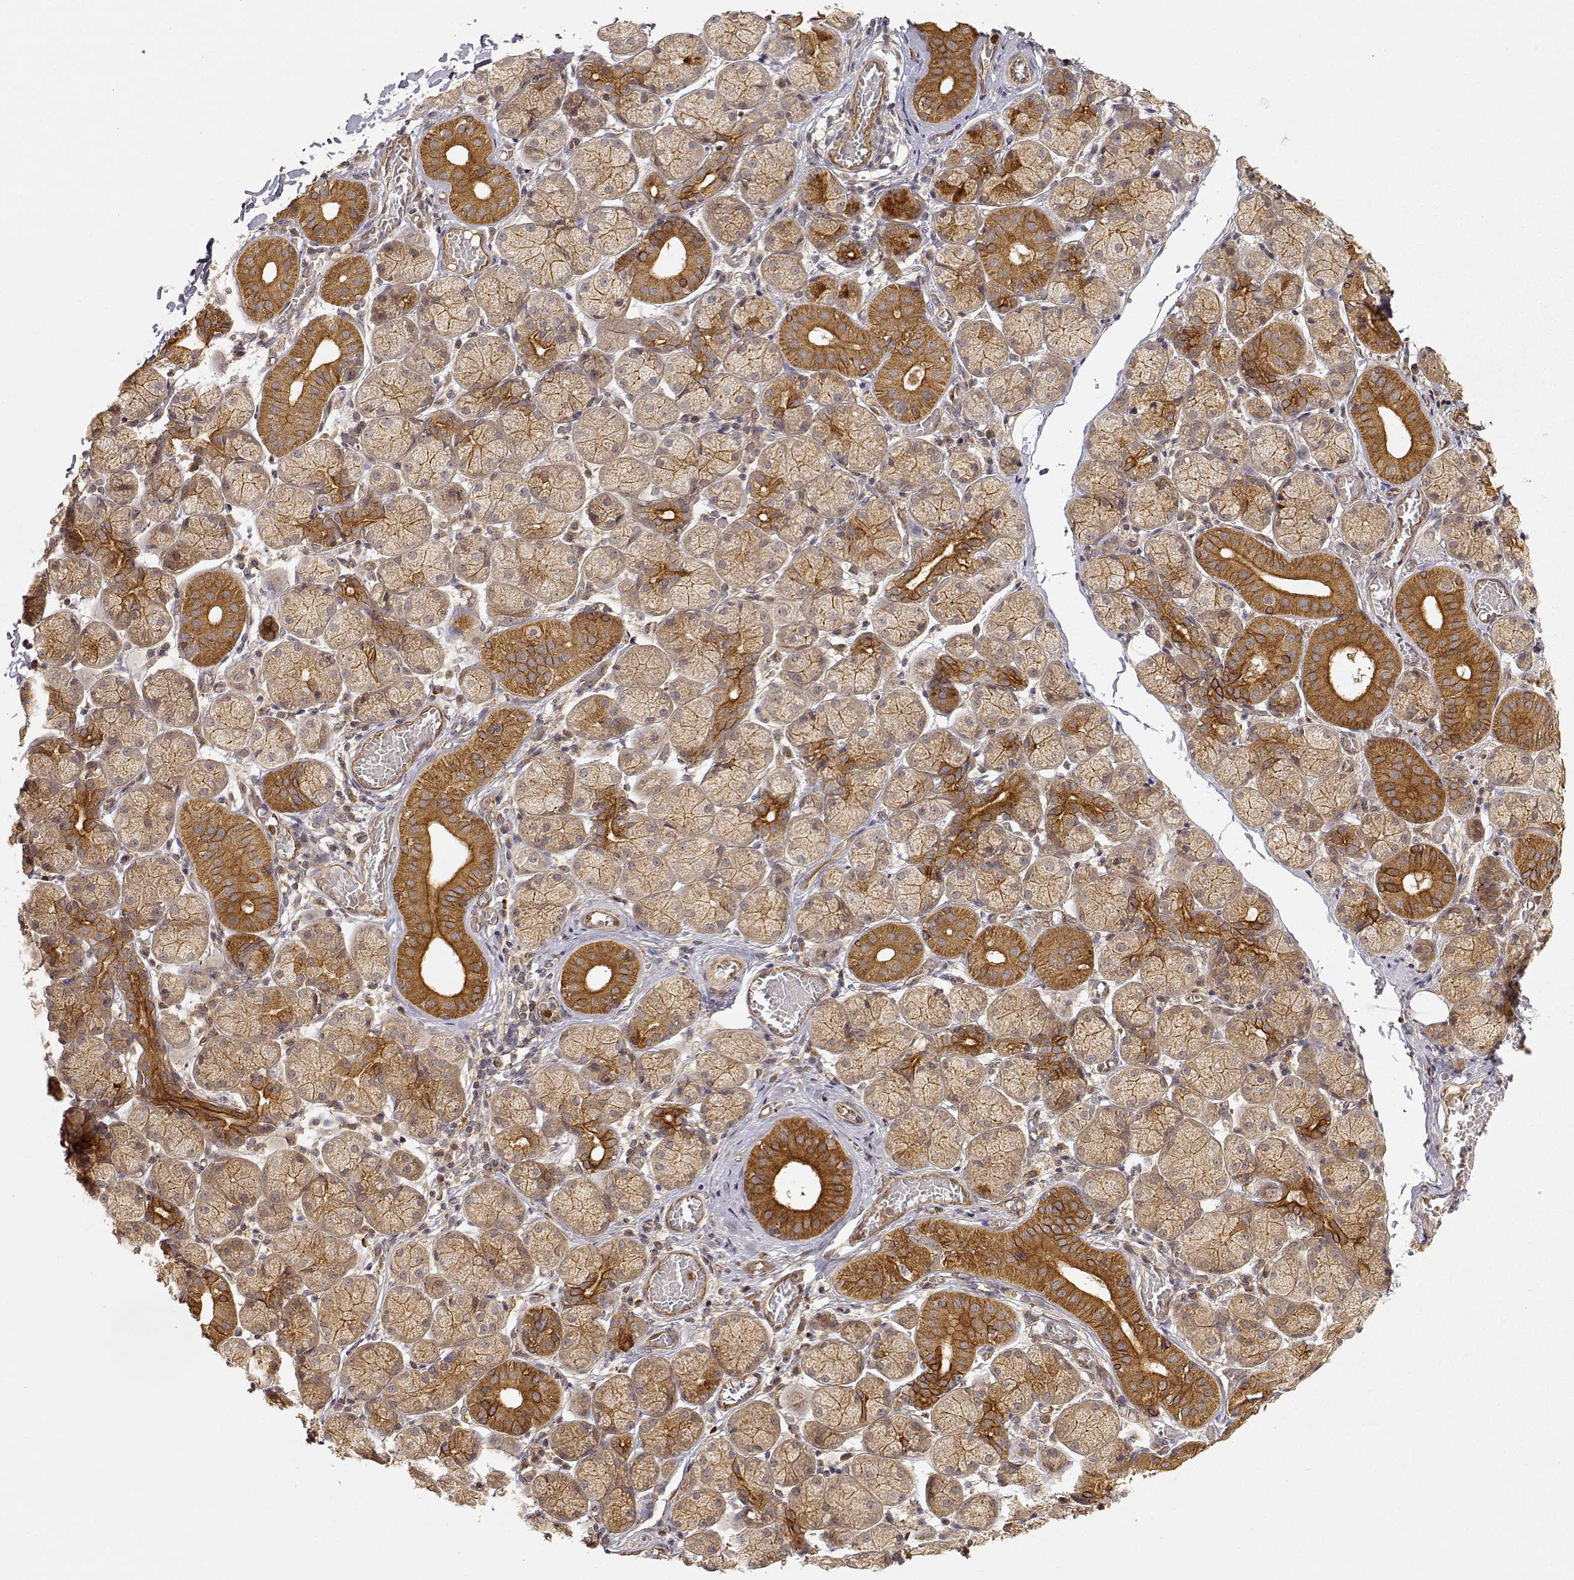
{"staining": {"intensity": "moderate", "quantity": ">75%", "location": "cytoplasmic/membranous"}, "tissue": "salivary gland", "cell_type": "Glandular cells", "image_type": "normal", "snomed": [{"axis": "morphology", "description": "Normal tissue, NOS"}, {"axis": "topography", "description": "Salivary gland"}, {"axis": "topography", "description": "Peripheral nerve tissue"}], "caption": "The photomicrograph exhibits immunohistochemical staining of benign salivary gland. There is moderate cytoplasmic/membranous expression is appreciated in about >75% of glandular cells. (brown staining indicates protein expression, while blue staining denotes nuclei).", "gene": "CDK5RAP2", "patient": {"sex": "female", "age": 24}}